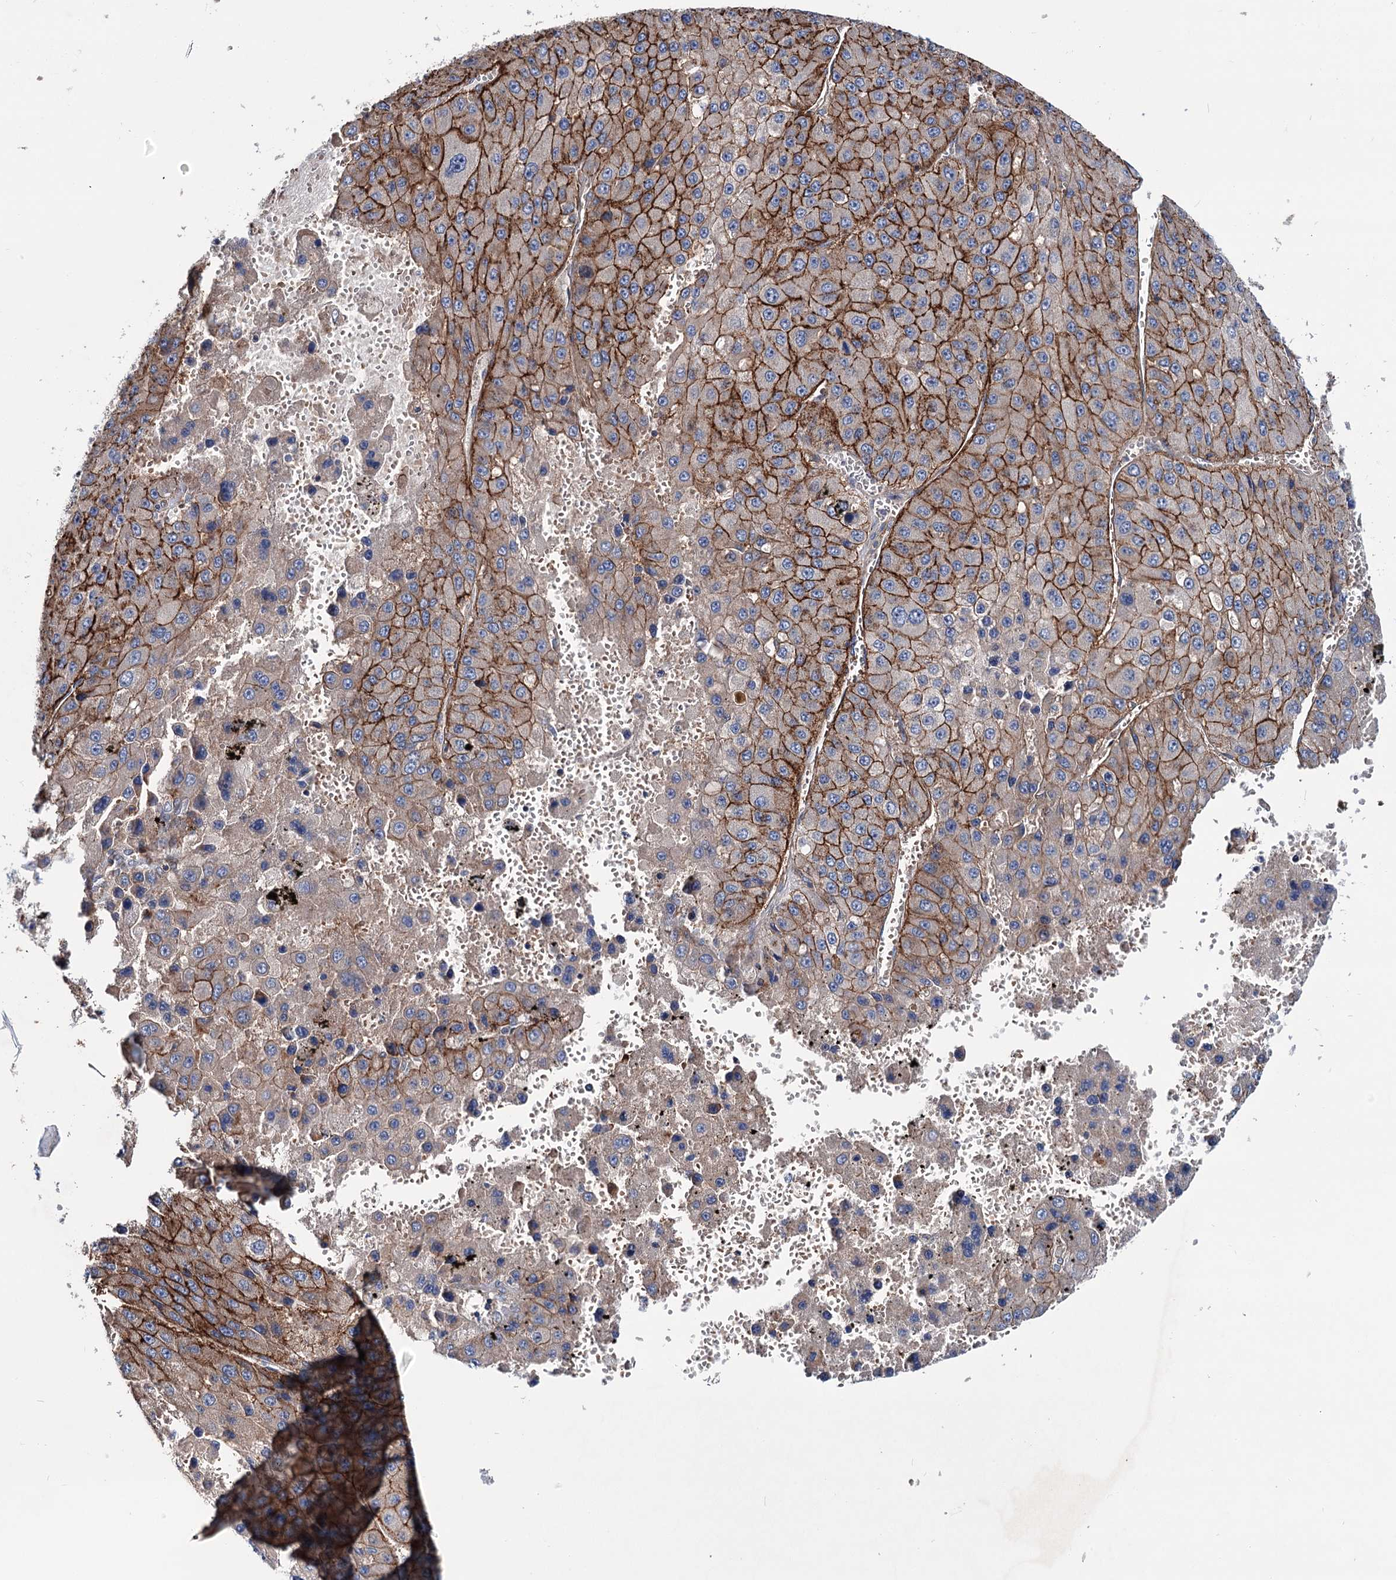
{"staining": {"intensity": "moderate", "quantity": "25%-75%", "location": "cytoplasmic/membranous"}, "tissue": "liver cancer", "cell_type": "Tumor cells", "image_type": "cancer", "snomed": [{"axis": "morphology", "description": "Carcinoma, Hepatocellular, NOS"}, {"axis": "topography", "description": "Liver"}], "caption": "A photomicrograph of human liver hepatocellular carcinoma stained for a protein shows moderate cytoplasmic/membranous brown staining in tumor cells. (IHC, brightfield microscopy, high magnification).", "gene": "PTDSS2", "patient": {"sex": "female", "age": 73}}